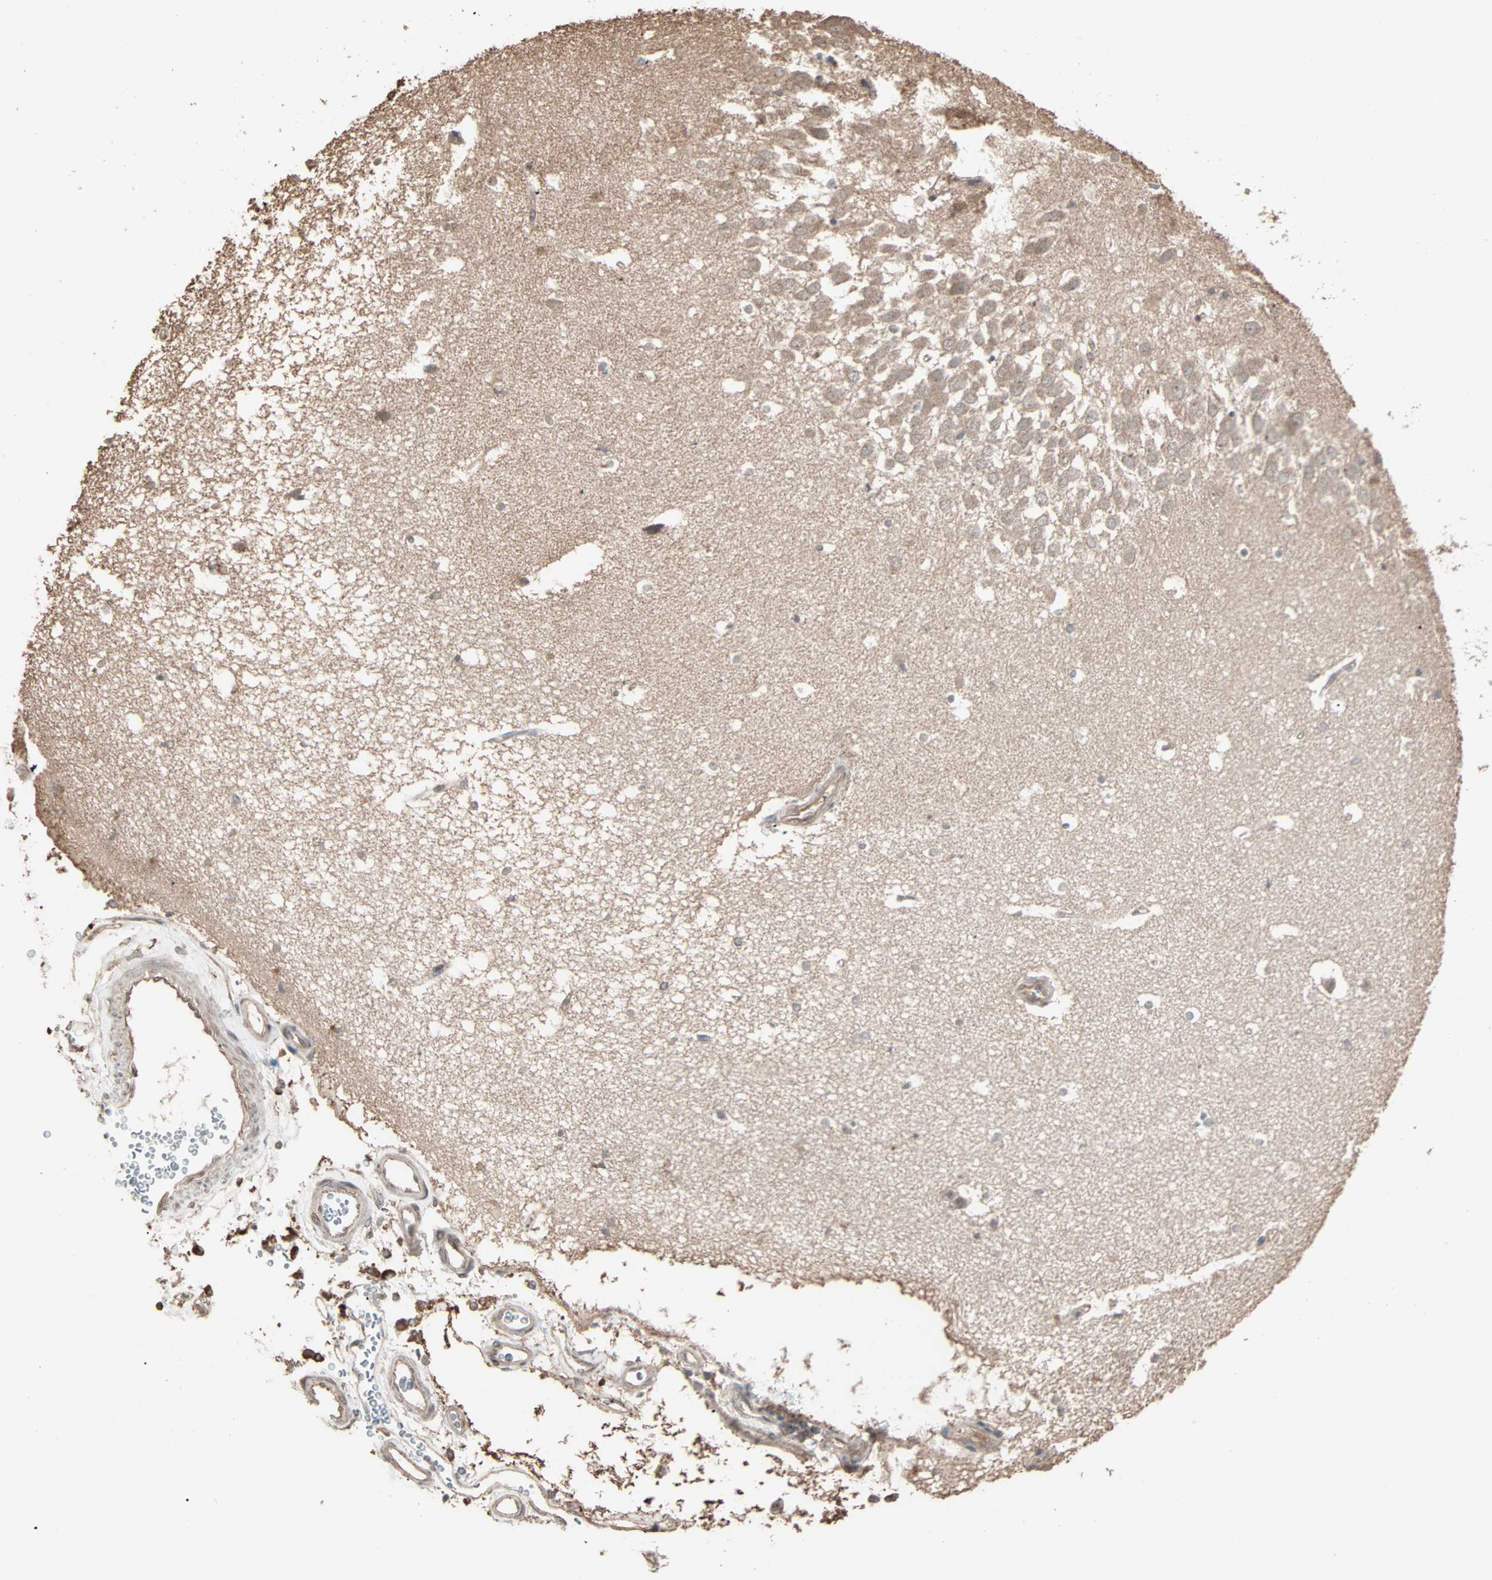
{"staining": {"intensity": "moderate", "quantity": "<25%", "location": "cytoplasmic/membranous"}, "tissue": "hippocampus", "cell_type": "Glial cells", "image_type": "normal", "snomed": [{"axis": "morphology", "description": "Normal tissue, NOS"}, {"axis": "topography", "description": "Hippocampus"}], "caption": "The immunohistochemical stain highlights moderate cytoplasmic/membranous expression in glial cells of benign hippocampus.", "gene": "CALCRL", "patient": {"sex": "male", "age": 45}}